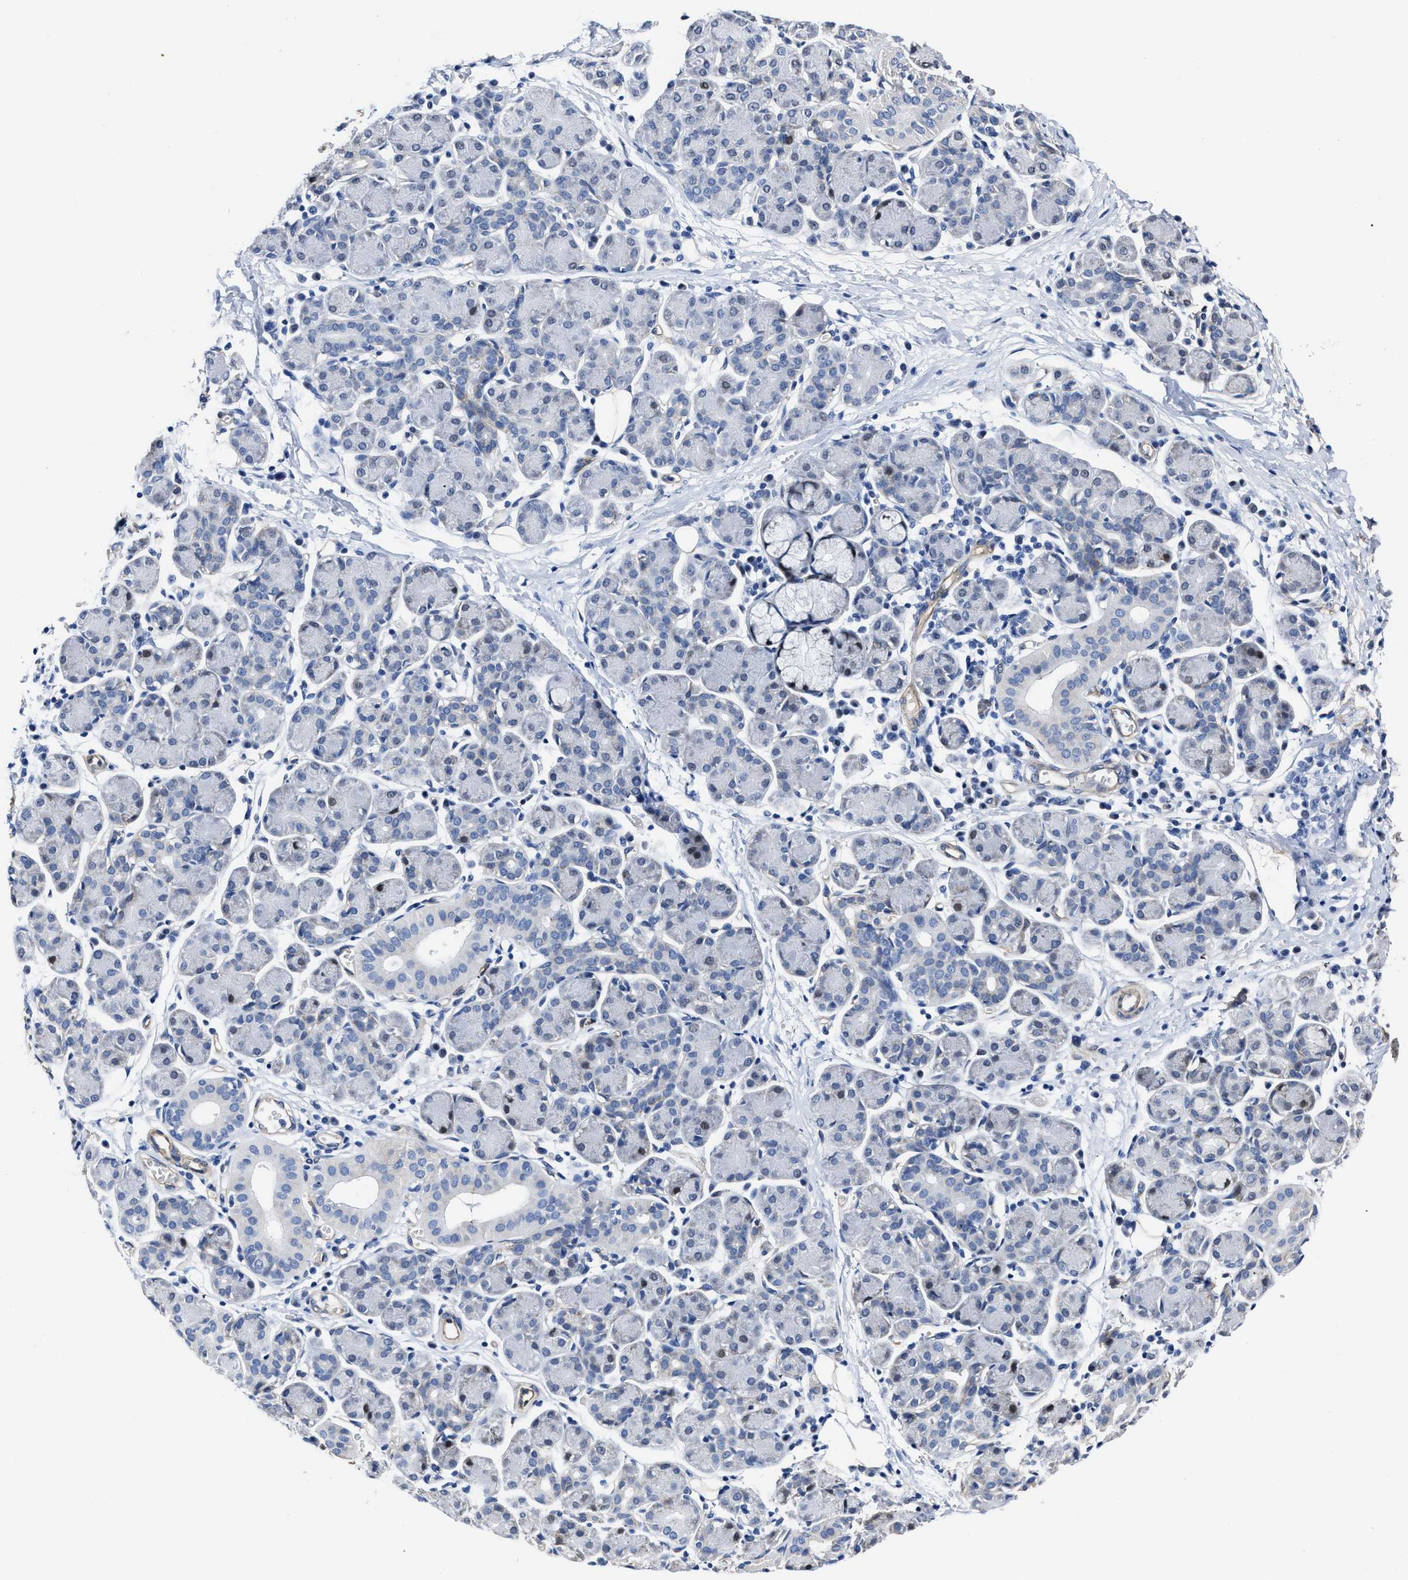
{"staining": {"intensity": "negative", "quantity": "none", "location": "none"}, "tissue": "salivary gland", "cell_type": "Glandular cells", "image_type": "normal", "snomed": [{"axis": "morphology", "description": "Normal tissue, NOS"}, {"axis": "morphology", "description": "Inflammation, NOS"}, {"axis": "topography", "description": "Lymph node"}, {"axis": "topography", "description": "Salivary gland"}], "caption": "Glandular cells show no significant protein staining in unremarkable salivary gland.", "gene": "KCNMB3", "patient": {"sex": "male", "age": 3}}